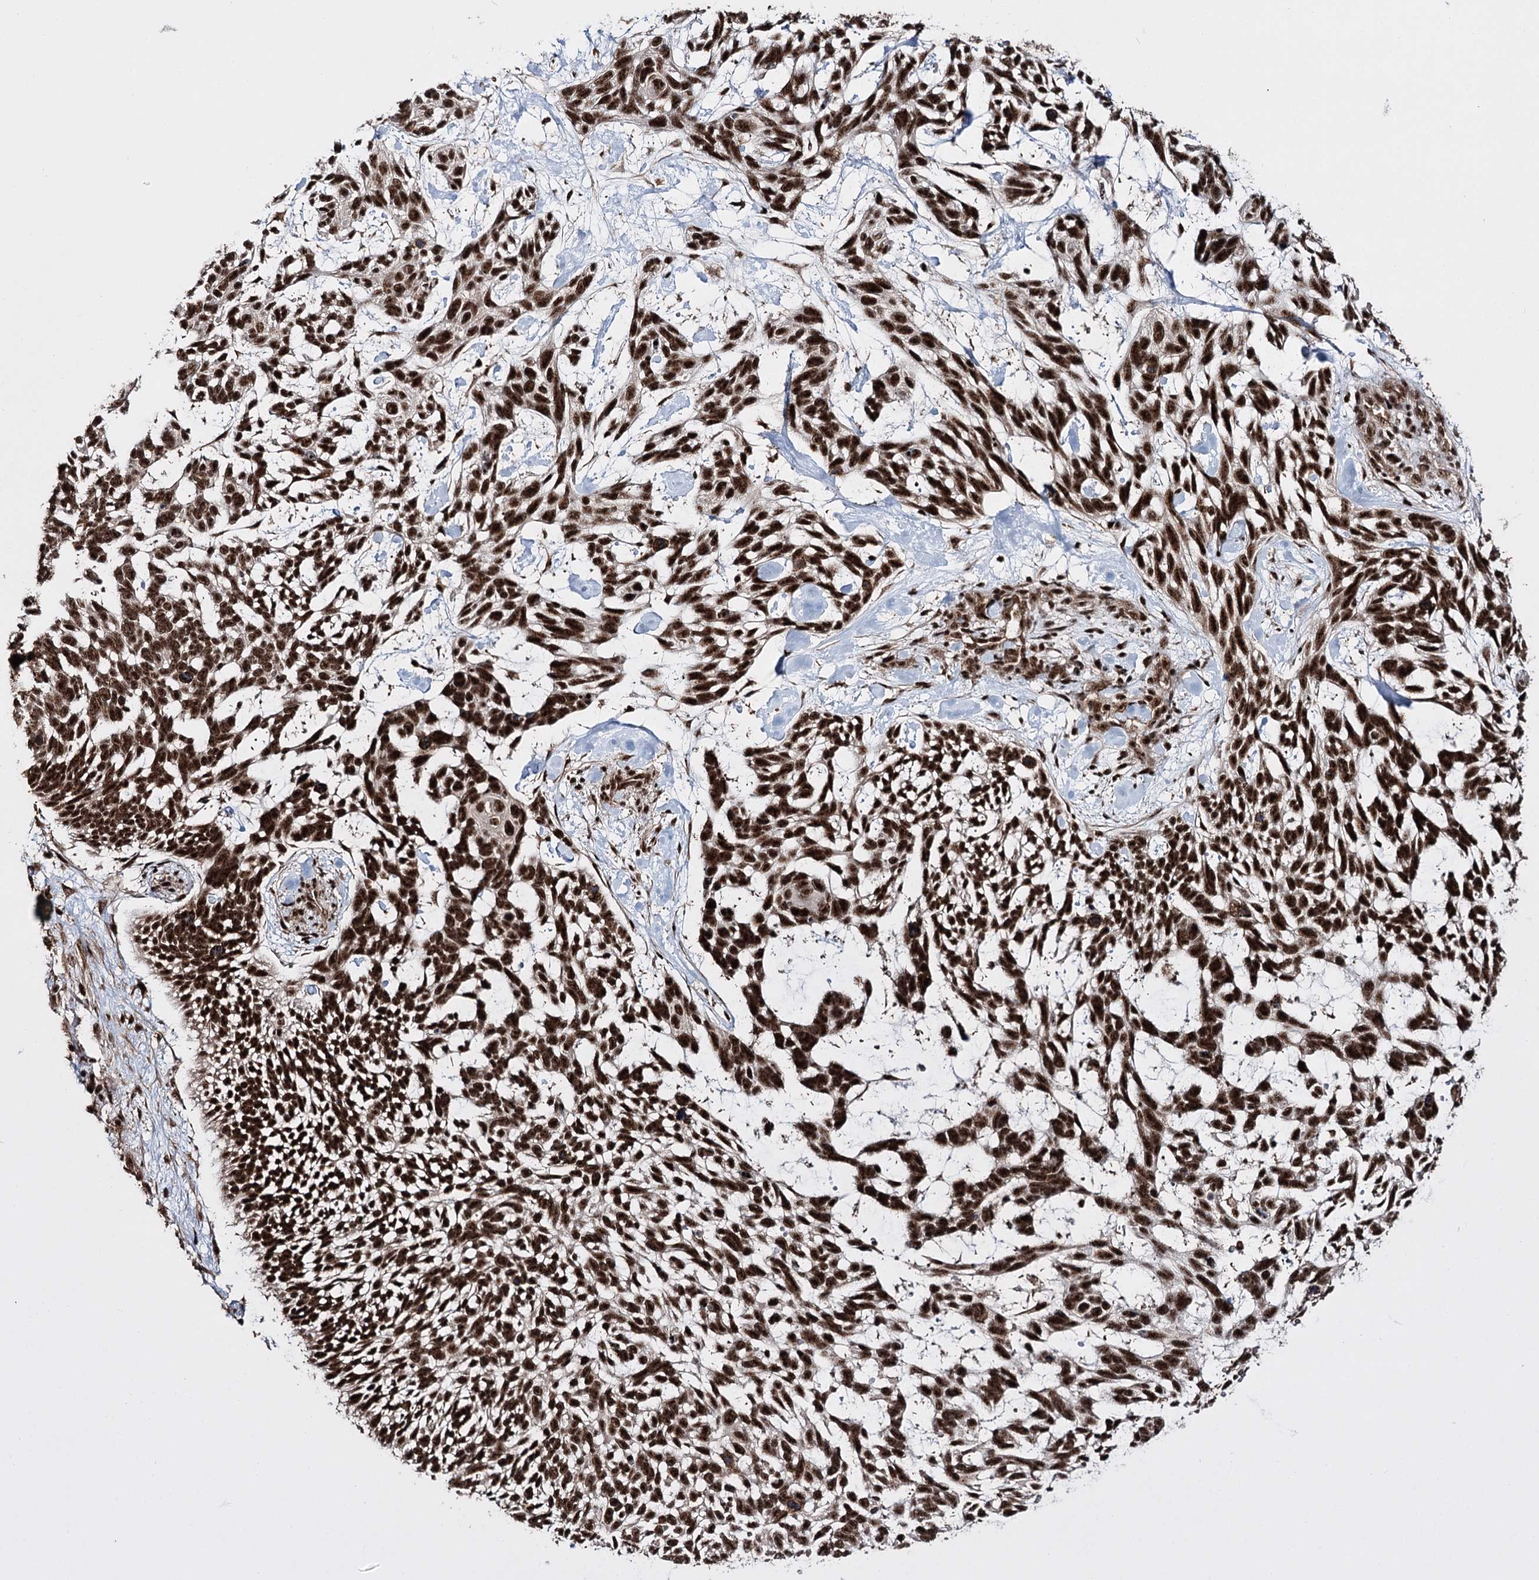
{"staining": {"intensity": "strong", "quantity": ">75%", "location": "nuclear"}, "tissue": "skin cancer", "cell_type": "Tumor cells", "image_type": "cancer", "snomed": [{"axis": "morphology", "description": "Basal cell carcinoma"}, {"axis": "topography", "description": "Skin"}], "caption": "DAB immunohistochemical staining of human skin cancer shows strong nuclear protein staining in approximately >75% of tumor cells.", "gene": "PRPF40A", "patient": {"sex": "male", "age": 88}}